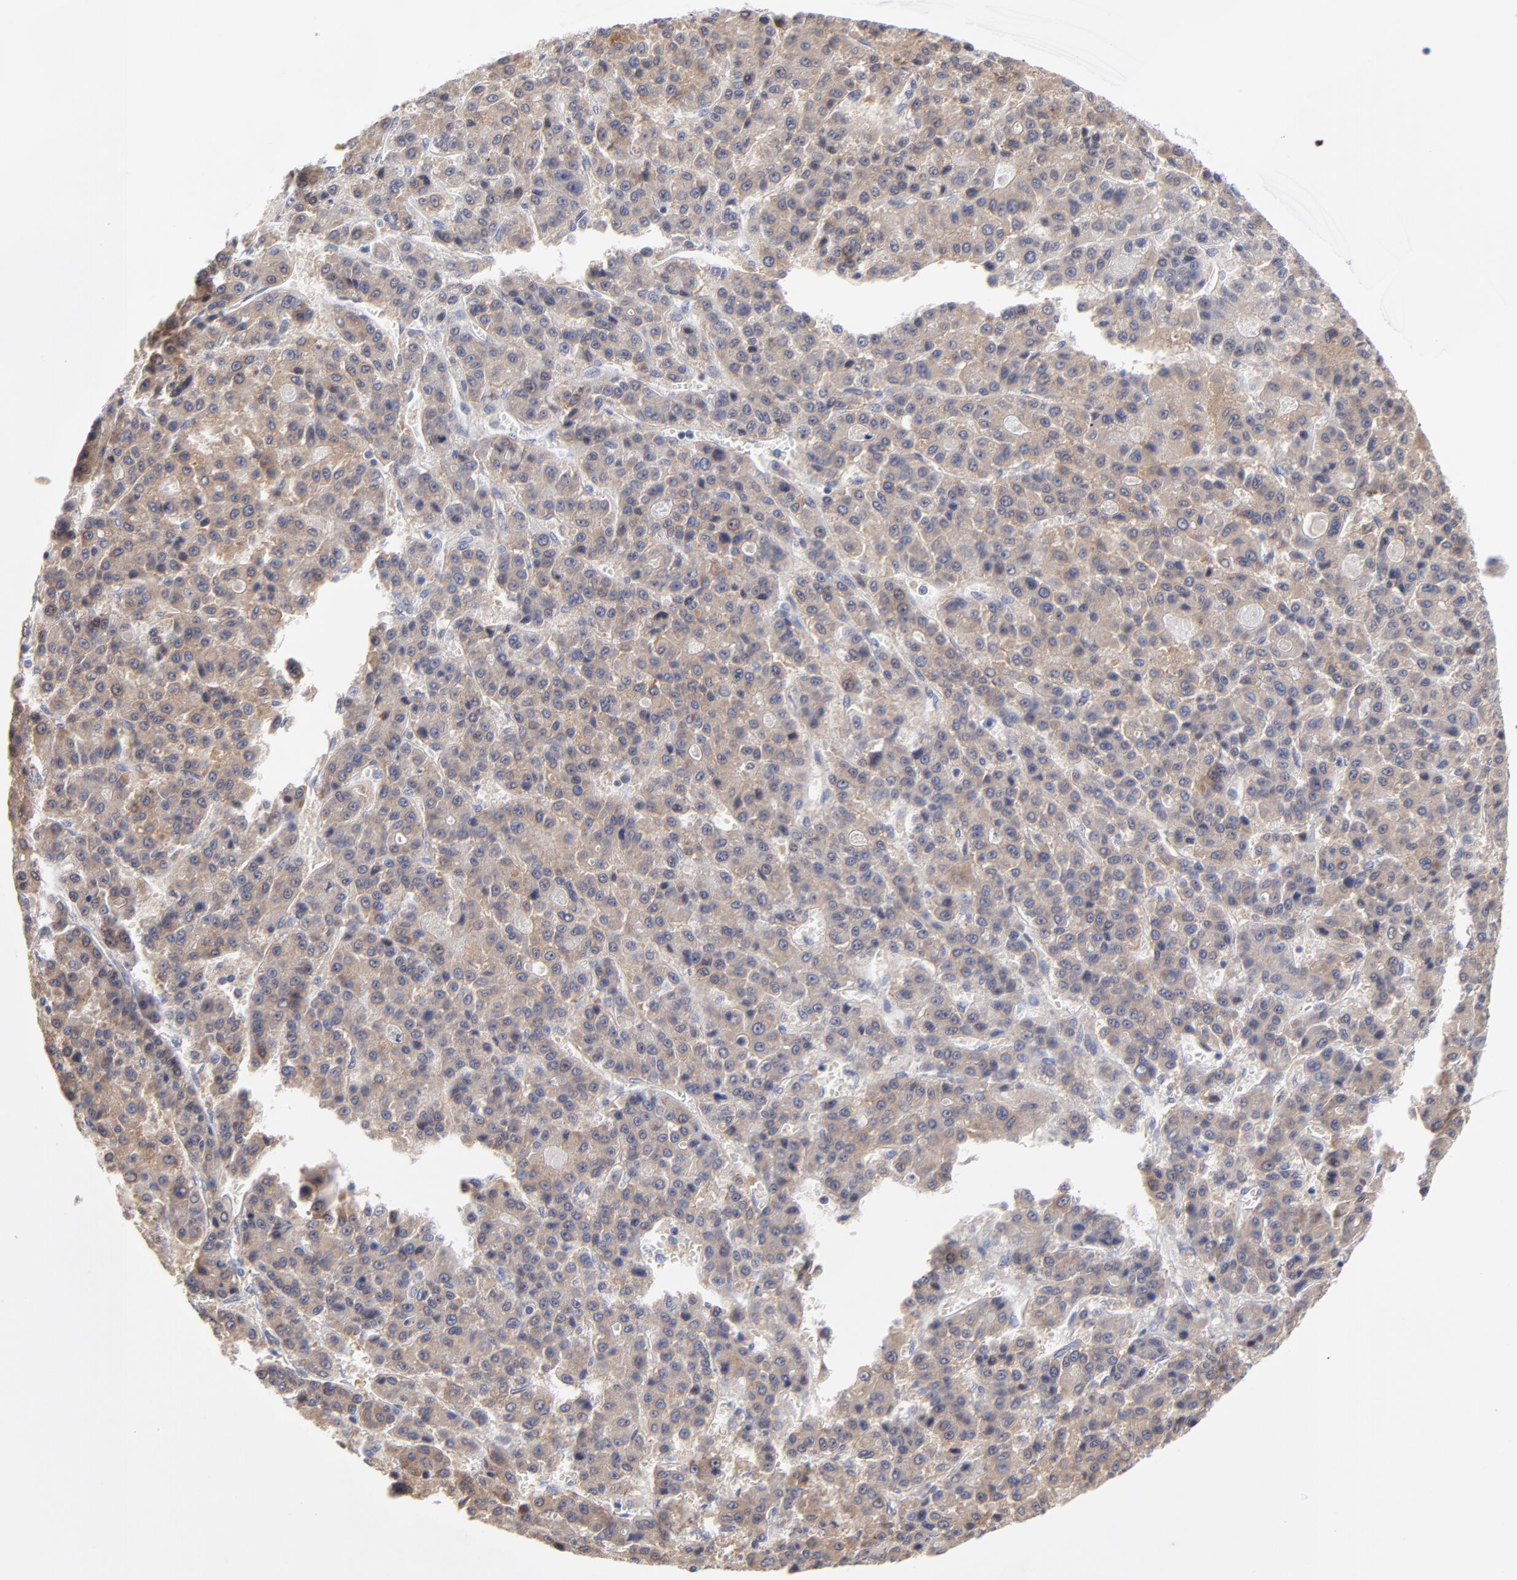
{"staining": {"intensity": "moderate", "quantity": ">75%", "location": "cytoplasmic/membranous"}, "tissue": "liver cancer", "cell_type": "Tumor cells", "image_type": "cancer", "snomed": [{"axis": "morphology", "description": "Carcinoma, Hepatocellular, NOS"}, {"axis": "topography", "description": "Liver"}], "caption": "High-magnification brightfield microscopy of liver cancer (hepatocellular carcinoma) stained with DAB (3,3'-diaminobenzidine) (brown) and counterstained with hematoxylin (blue). tumor cells exhibit moderate cytoplasmic/membranous positivity is identified in approximately>75% of cells.", "gene": "ZNF157", "patient": {"sex": "male", "age": 70}}